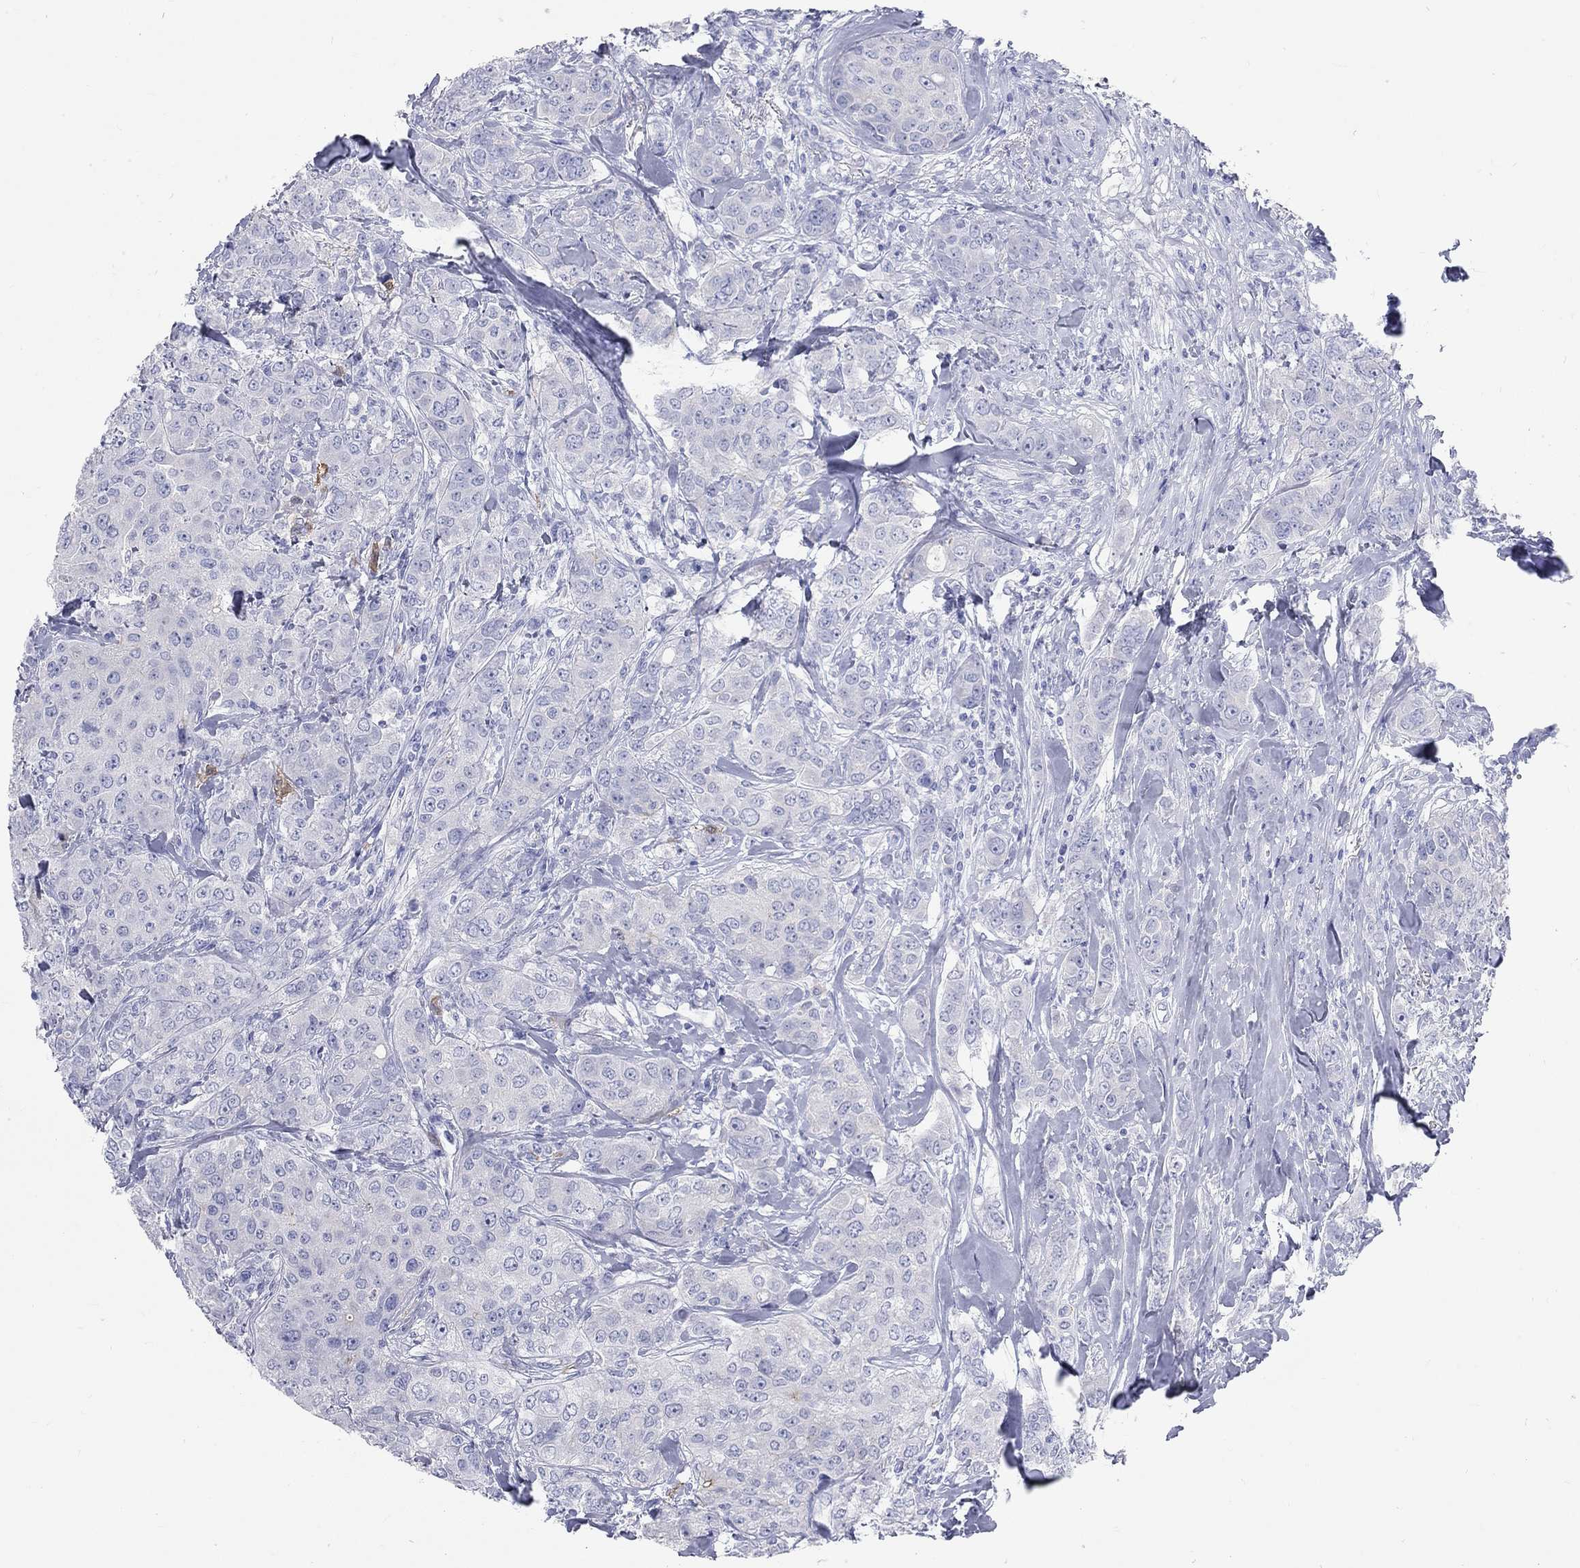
{"staining": {"intensity": "negative", "quantity": "none", "location": "none"}, "tissue": "breast cancer", "cell_type": "Tumor cells", "image_type": "cancer", "snomed": [{"axis": "morphology", "description": "Duct carcinoma"}, {"axis": "topography", "description": "Breast"}], "caption": "Immunohistochemistry of breast cancer reveals no positivity in tumor cells.", "gene": "SPATA9", "patient": {"sex": "female", "age": 43}}